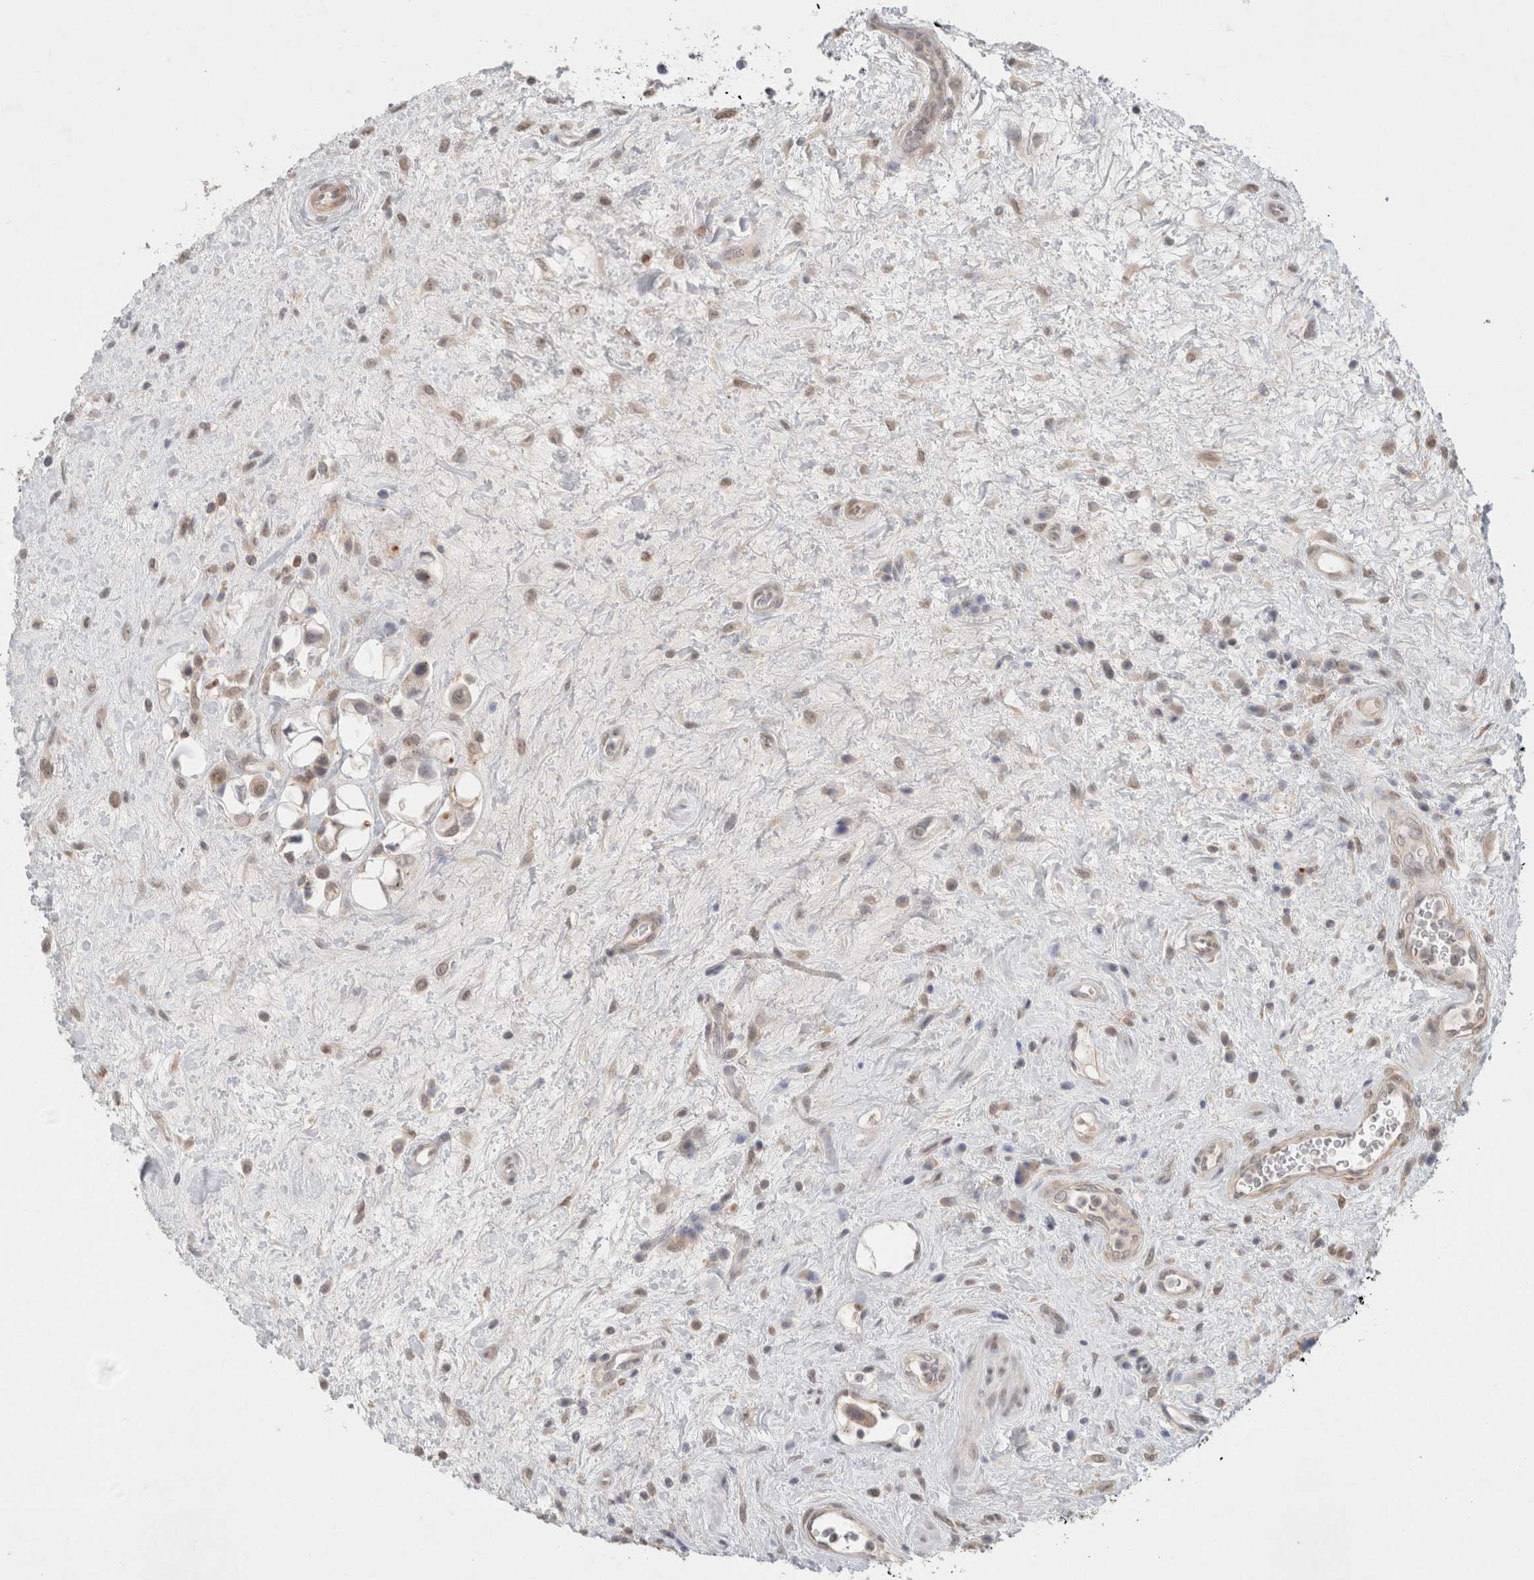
{"staining": {"intensity": "moderate", "quantity": "<25%", "location": "cytoplasmic/membranous,nuclear"}, "tissue": "urothelial cancer", "cell_type": "Tumor cells", "image_type": "cancer", "snomed": [{"axis": "morphology", "description": "Urothelial carcinoma, High grade"}, {"axis": "topography", "description": "Urinary bladder"}], "caption": "An immunohistochemistry image of tumor tissue is shown. Protein staining in brown highlights moderate cytoplasmic/membranous and nuclear positivity in high-grade urothelial carcinoma within tumor cells.", "gene": "FBXO42", "patient": {"sex": "male", "age": 50}}